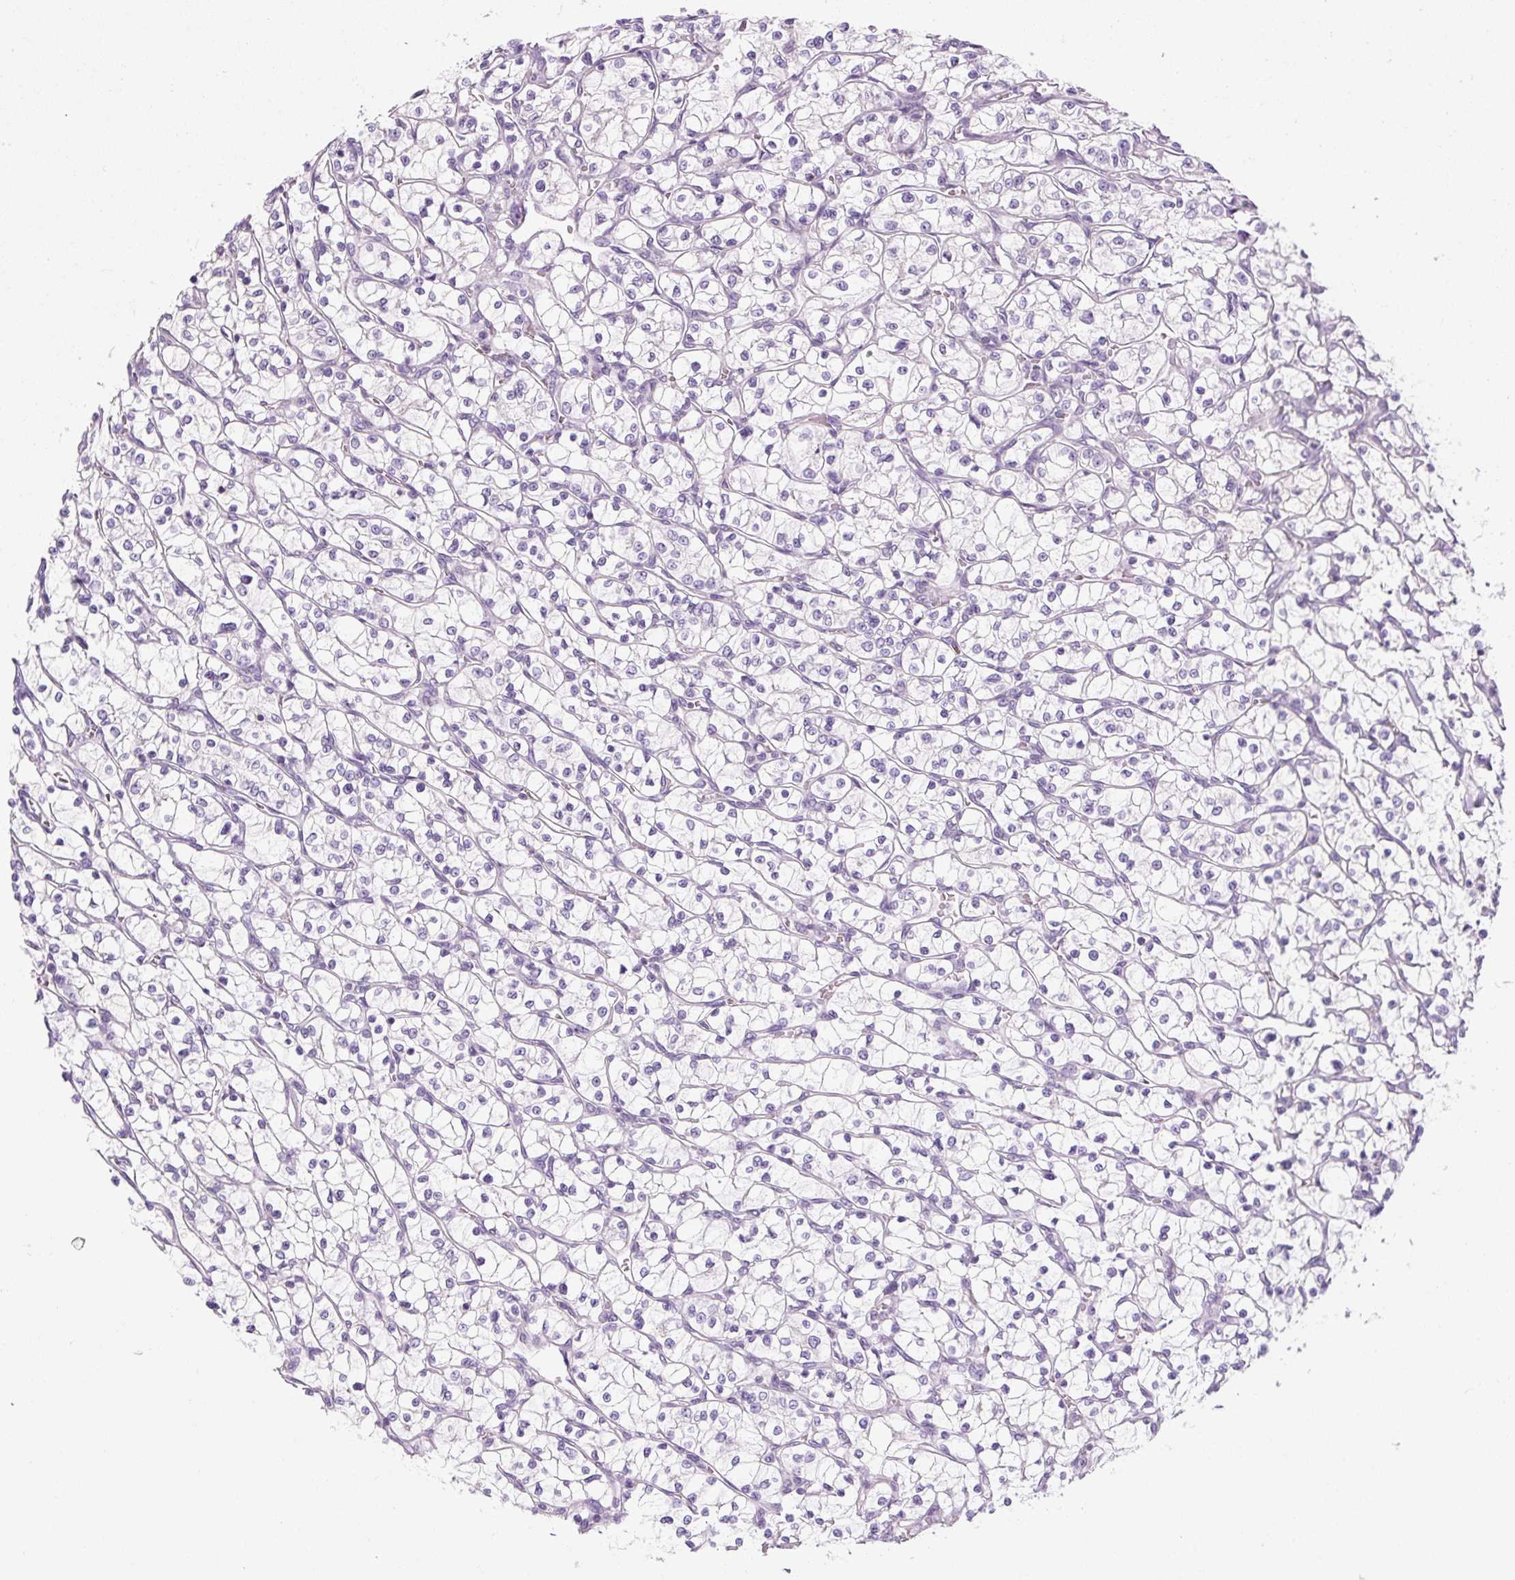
{"staining": {"intensity": "negative", "quantity": "none", "location": "none"}, "tissue": "renal cancer", "cell_type": "Tumor cells", "image_type": "cancer", "snomed": [{"axis": "morphology", "description": "Adenocarcinoma, NOS"}, {"axis": "topography", "description": "Kidney"}], "caption": "Immunohistochemistry (IHC) histopathology image of renal cancer (adenocarcinoma) stained for a protein (brown), which demonstrates no staining in tumor cells.", "gene": "TIGD2", "patient": {"sex": "female", "age": 64}}